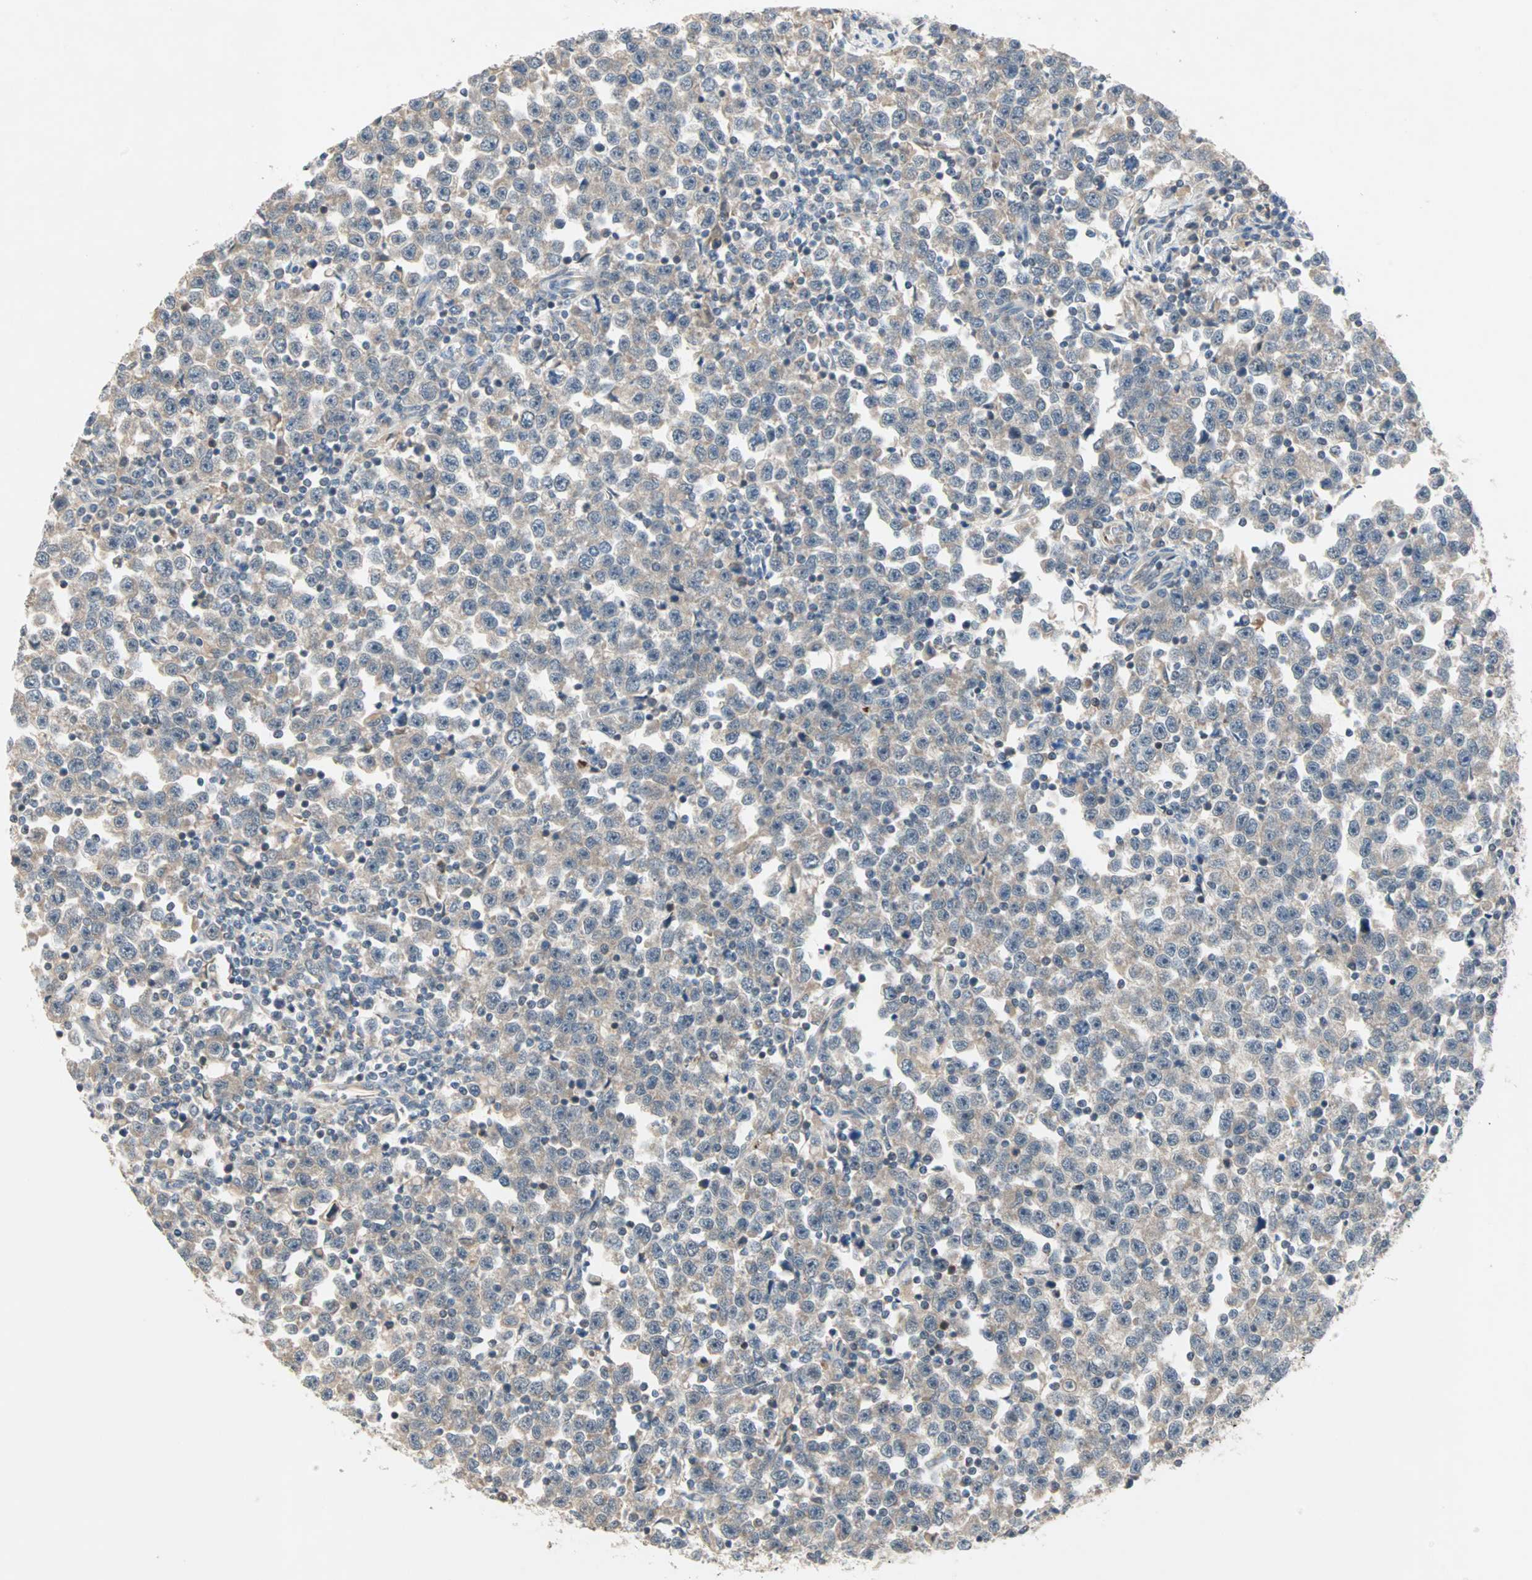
{"staining": {"intensity": "weak", "quantity": ">75%", "location": "cytoplasmic/membranous"}, "tissue": "testis cancer", "cell_type": "Tumor cells", "image_type": "cancer", "snomed": [{"axis": "morphology", "description": "Seminoma, NOS"}, {"axis": "topography", "description": "Testis"}], "caption": "Seminoma (testis) stained with IHC reveals weak cytoplasmic/membranous positivity in about >75% of tumor cells.", "gene": "PROS1", "patient": {"sex": "male", "age": 43}}